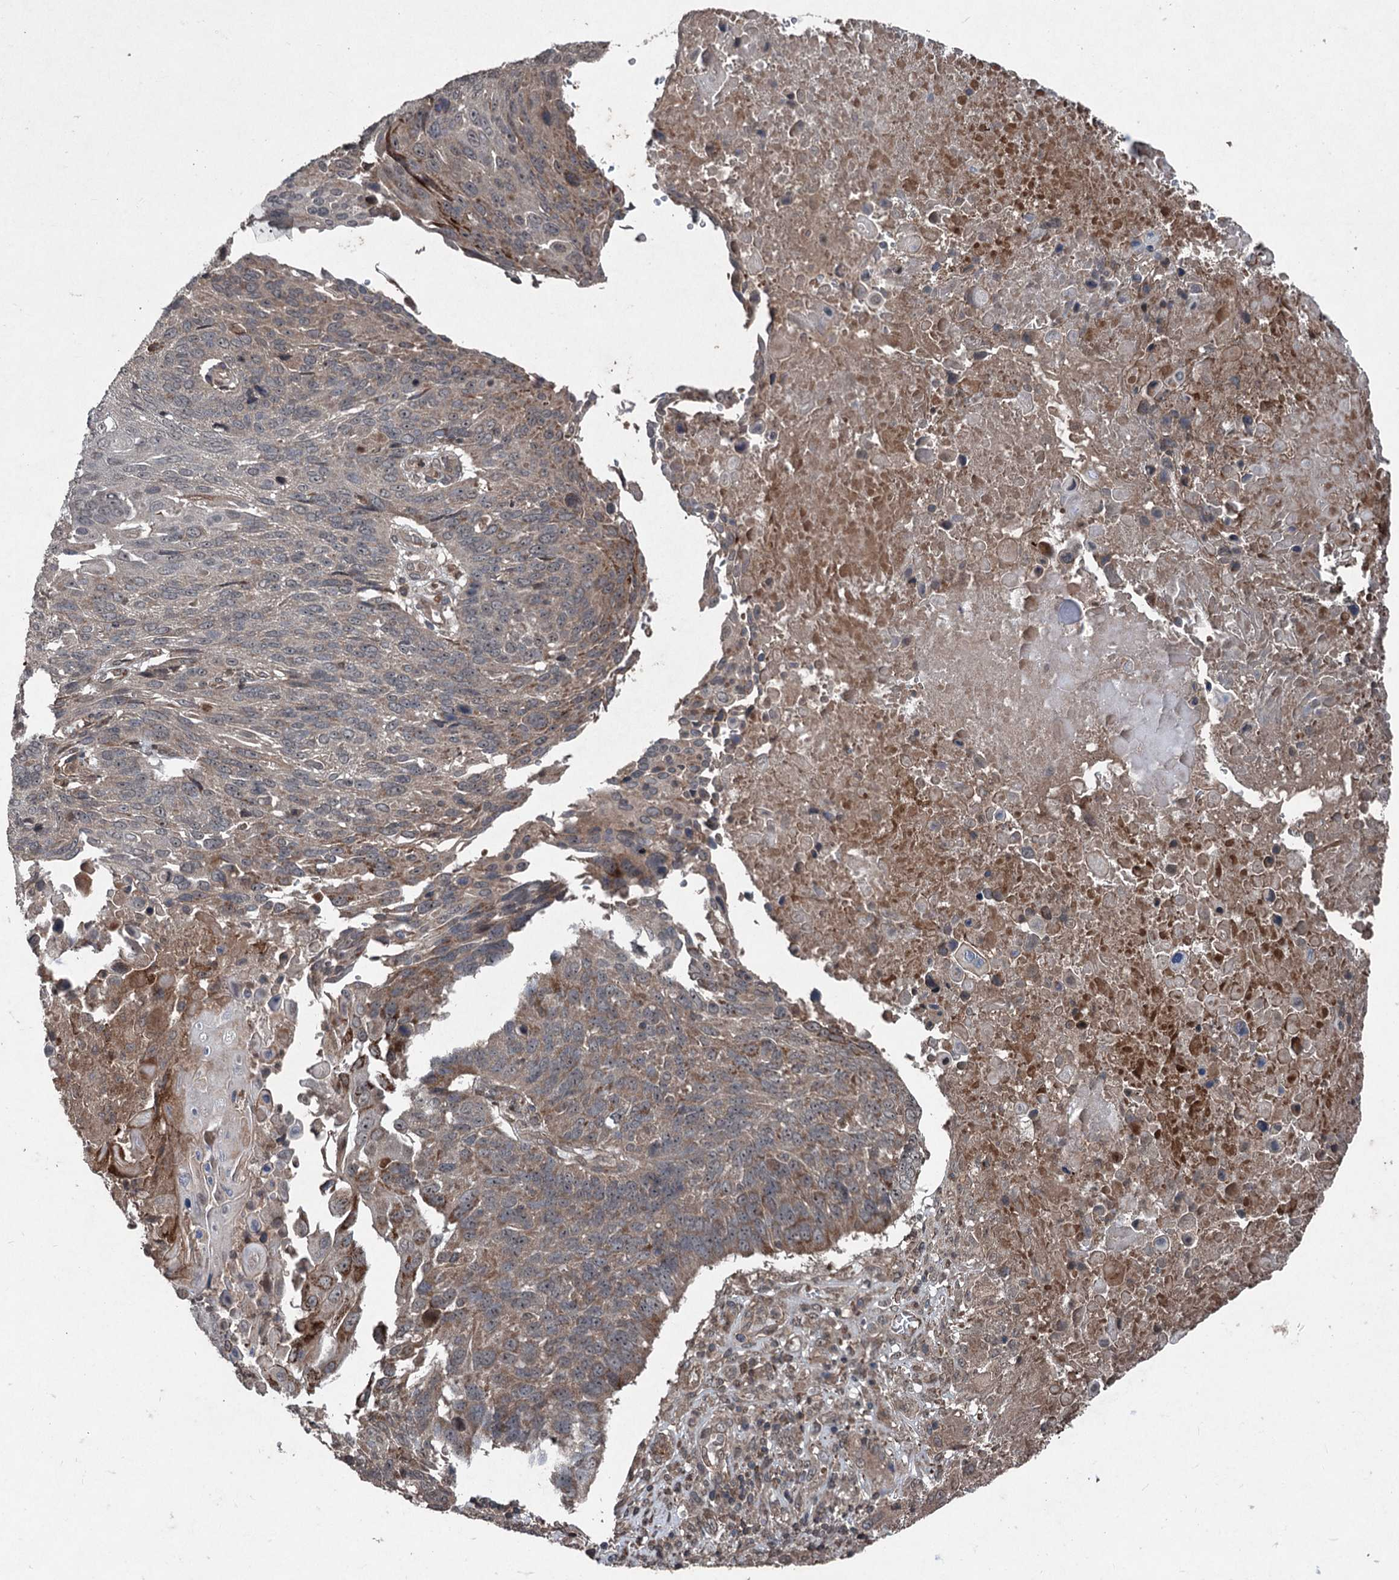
{"staining": {"intensity": "moderate", "quantity": "<25%", "location": "cytoplasmic/membranous"}, "tissue": "lung cancer", "cell_type": "Tumor cells", "image_type": "cancer", "snomed": [{"axis": "morphology", "description": "Squamous cell carcinoma, NOS"}, {"axis": "topography", "description": "Lung"}], "caption": "Approximately <25% of tumor cells in human squamous cell carcinoma (lung) show moderate cytoplasmic/membranous protein staining as visualized by brown immunohistochemical staining.", "gene": "ALAS1", "patient": {"sex": "male", "age": 66}}